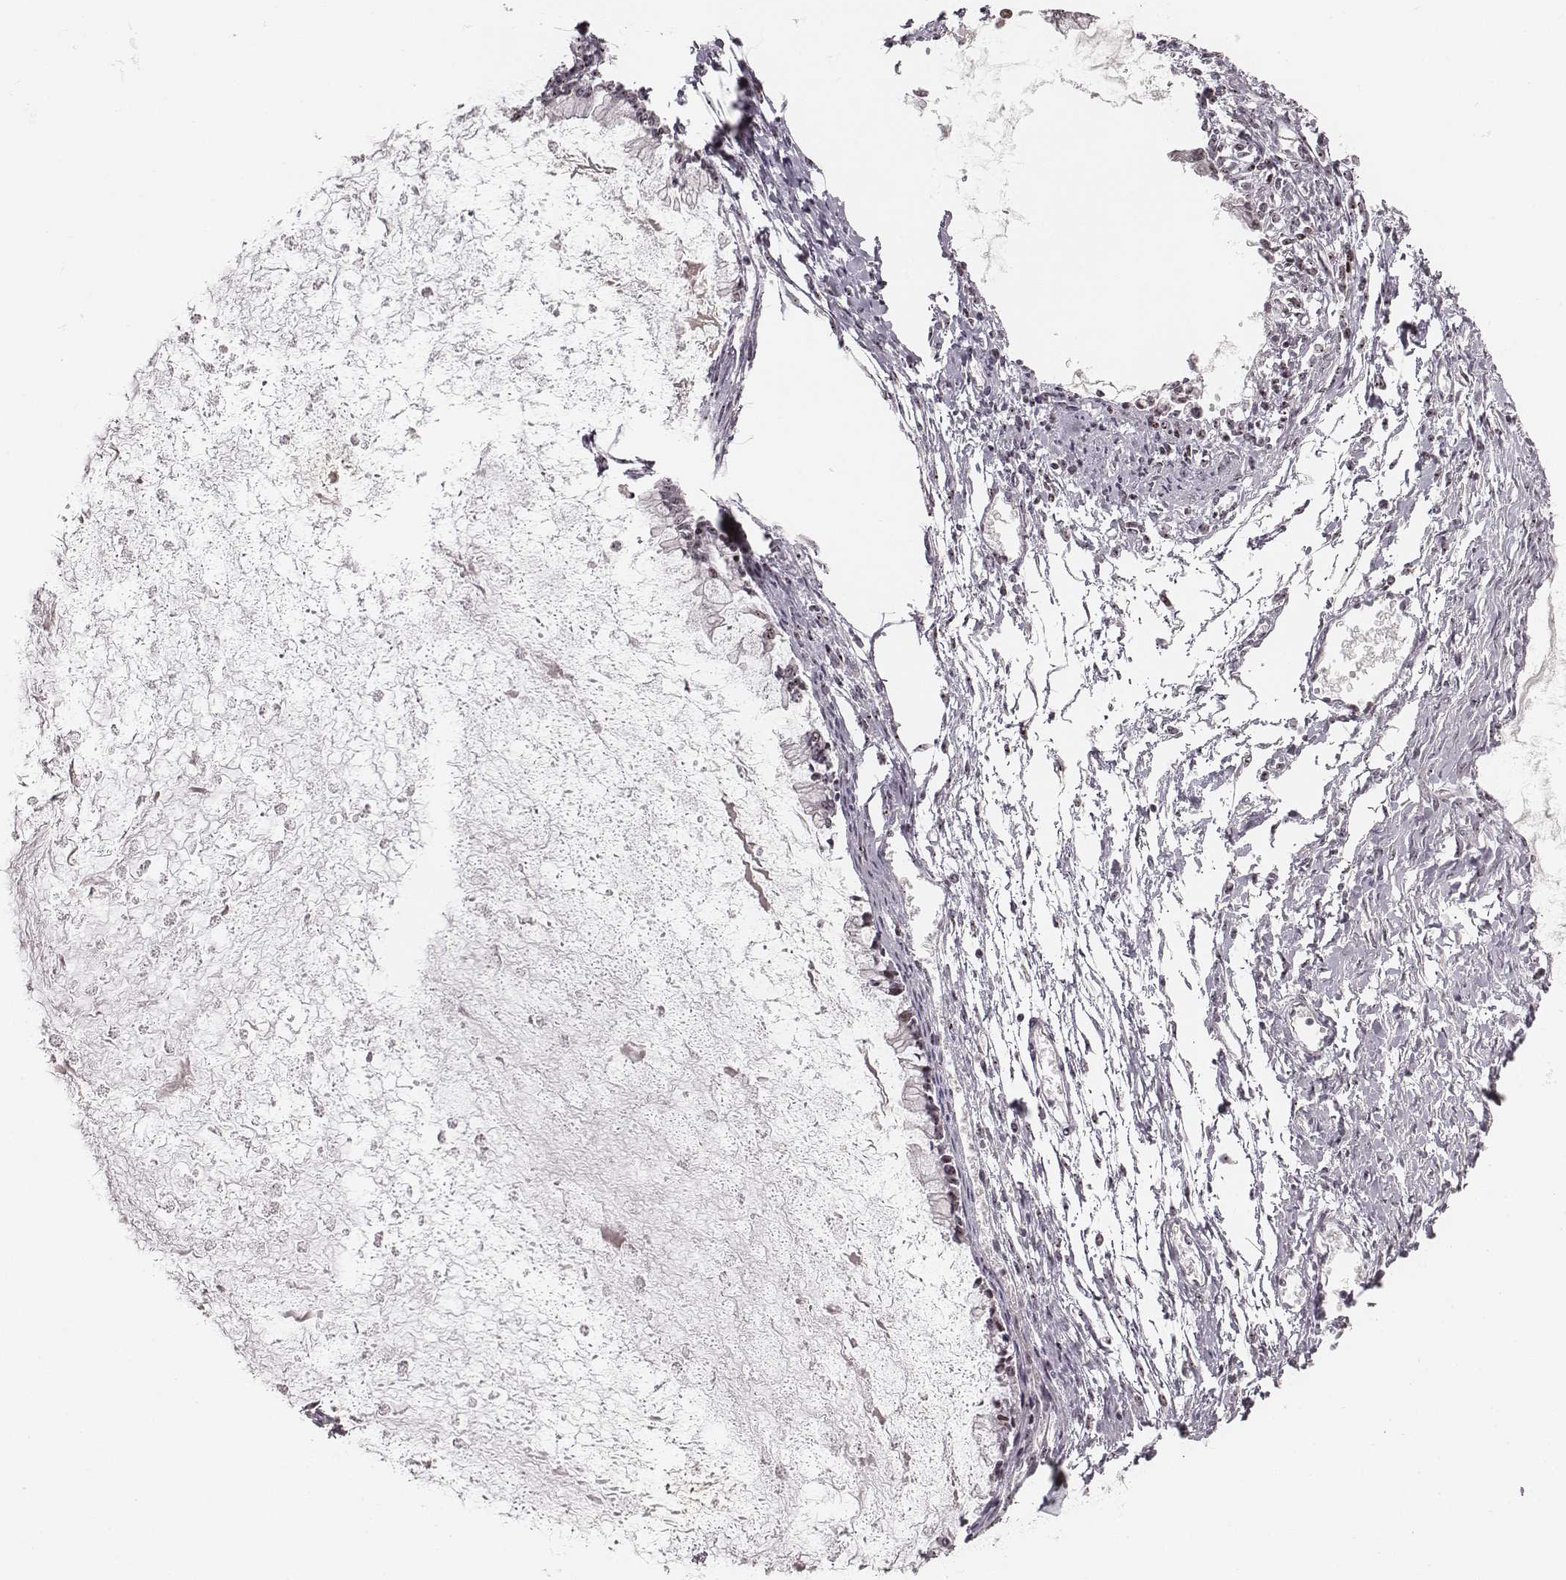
{"staining": {"intensity": "moderate", "quantity": ">75%", "location": "nuclear"}, "tissue": "ovarian cancer", "cell_type": "Tumor cells", "image_type": "cancer", "snomed": [{"axis": "morphology", "description": "Cystadenocarcinoma, mucinous, NOS"}, {"axis": "topography", "description": "Ovary"}], "caption": "This photomicrograph demonstrates ovarian mucinous cystadenocarcinoma stained with immunohistochemistry (IHC) to label a protein in brown. The nuclear of tumor cells show moderate positivity for the protein. Nuclei are counter-stained blue.", "gene": "NOP56", "patient": {"sex": "female", "age": 67}}